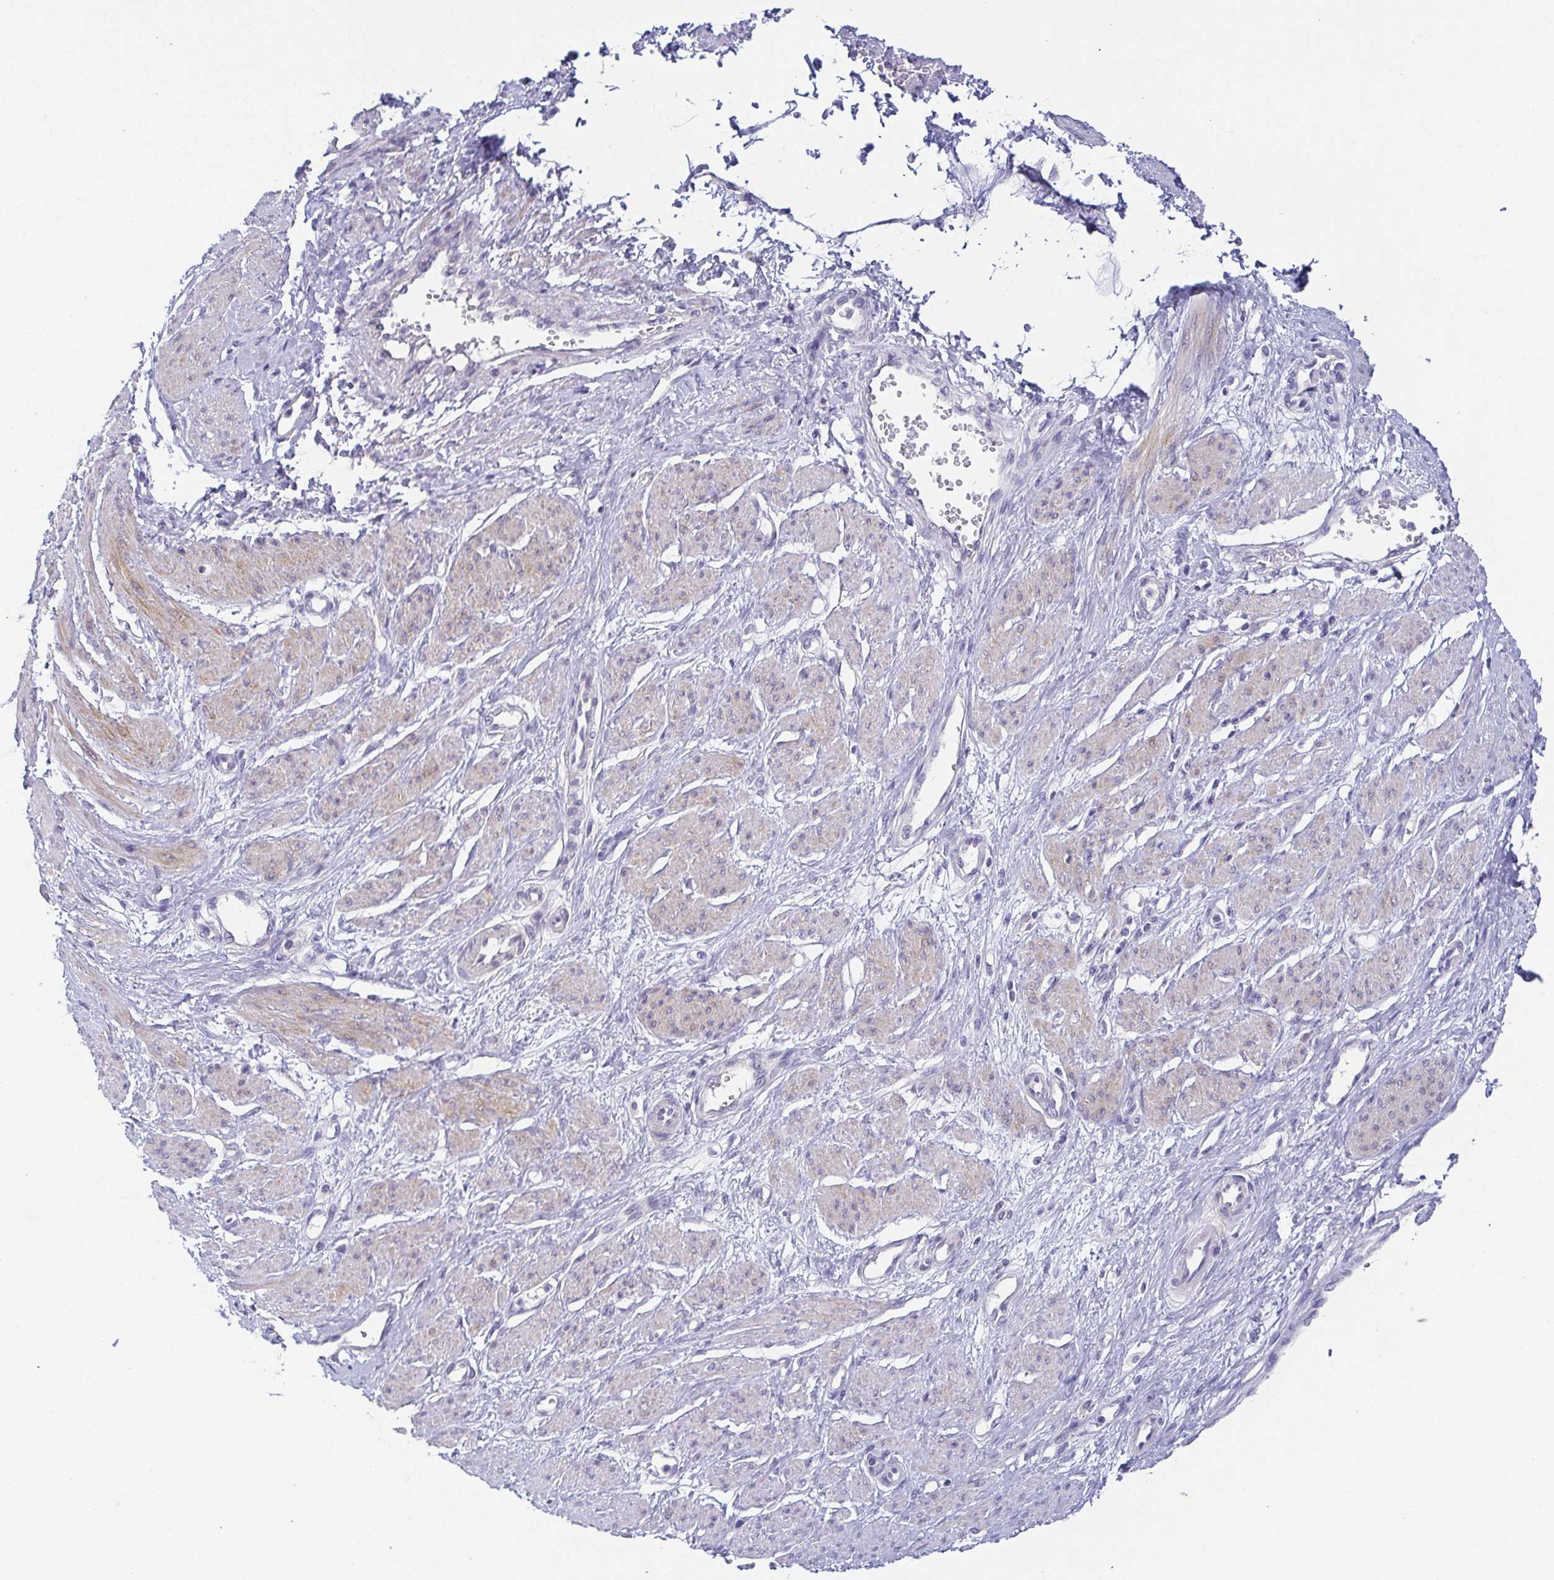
{"staining": {"intensity": "moderate", "quantity": "25%-75%", "location": "cytoplasmic/membranous"}, "tissue": "smooth muscle", "cell_type": "Smooth muscle cells", "image_type": "normal", "snomed": [{"axis": "morphology", "description": "Normal tissue, NOS"}, {"axis": "topography", "description": "Smooth muscle"}, {"axis": "topography", "description": "Uterus"}], "caption": "Smooth muscle stained with IHC reveals moderate cytoplasmic/membranous positivity in about 25%-75% of smooth muscle cells.", "gene": "RNASE7", "patient": {"sex": "female", "age": 39}}